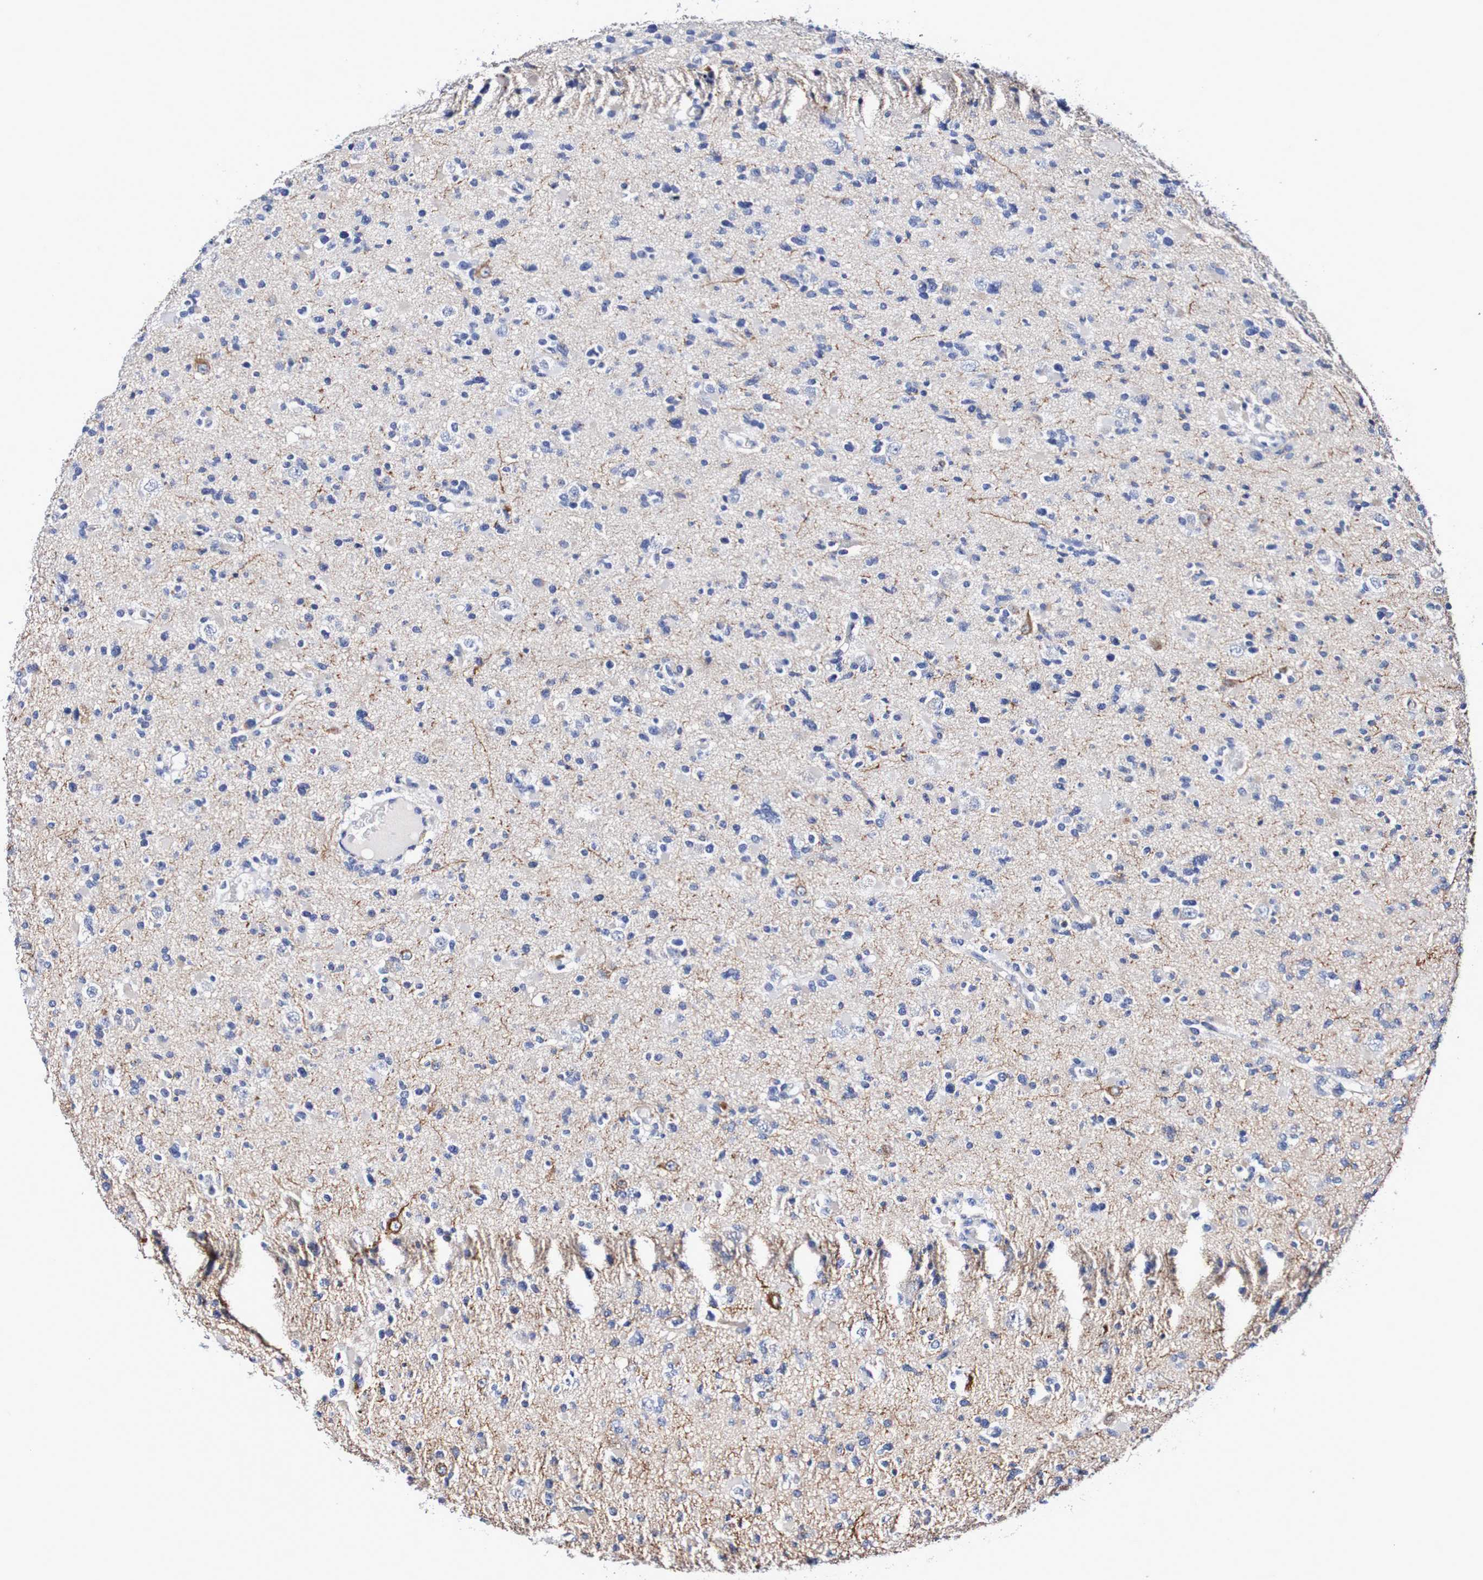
{"staining": {"intensity": "negative", "quantity": "none", "location": "none"}, "tissue": "glioma", "cell_type": "Tumor cells", "image_type": "cancer", "snomed": [{"axis": "morphology", "description": "Glioma, malignant, Low grade"}, {"axis": "topography", "description": "Brain"}], "caption": "Immunohistochemistry (IHC) photomicrograph of neoplastic tissue: human glioma stained with DAB (3,3'-diaminobenzidine) demonstrates no significant protein positivity in tumor cells. (Stains: DAB (3,3'-diaminobenzidine) immunohistochemistry with hematoxylin counter stain, Microscopy: brightfield microscopy at high magnification).", "gene": "SEZ6", "patient": {"sex": "female", "age": 22}}